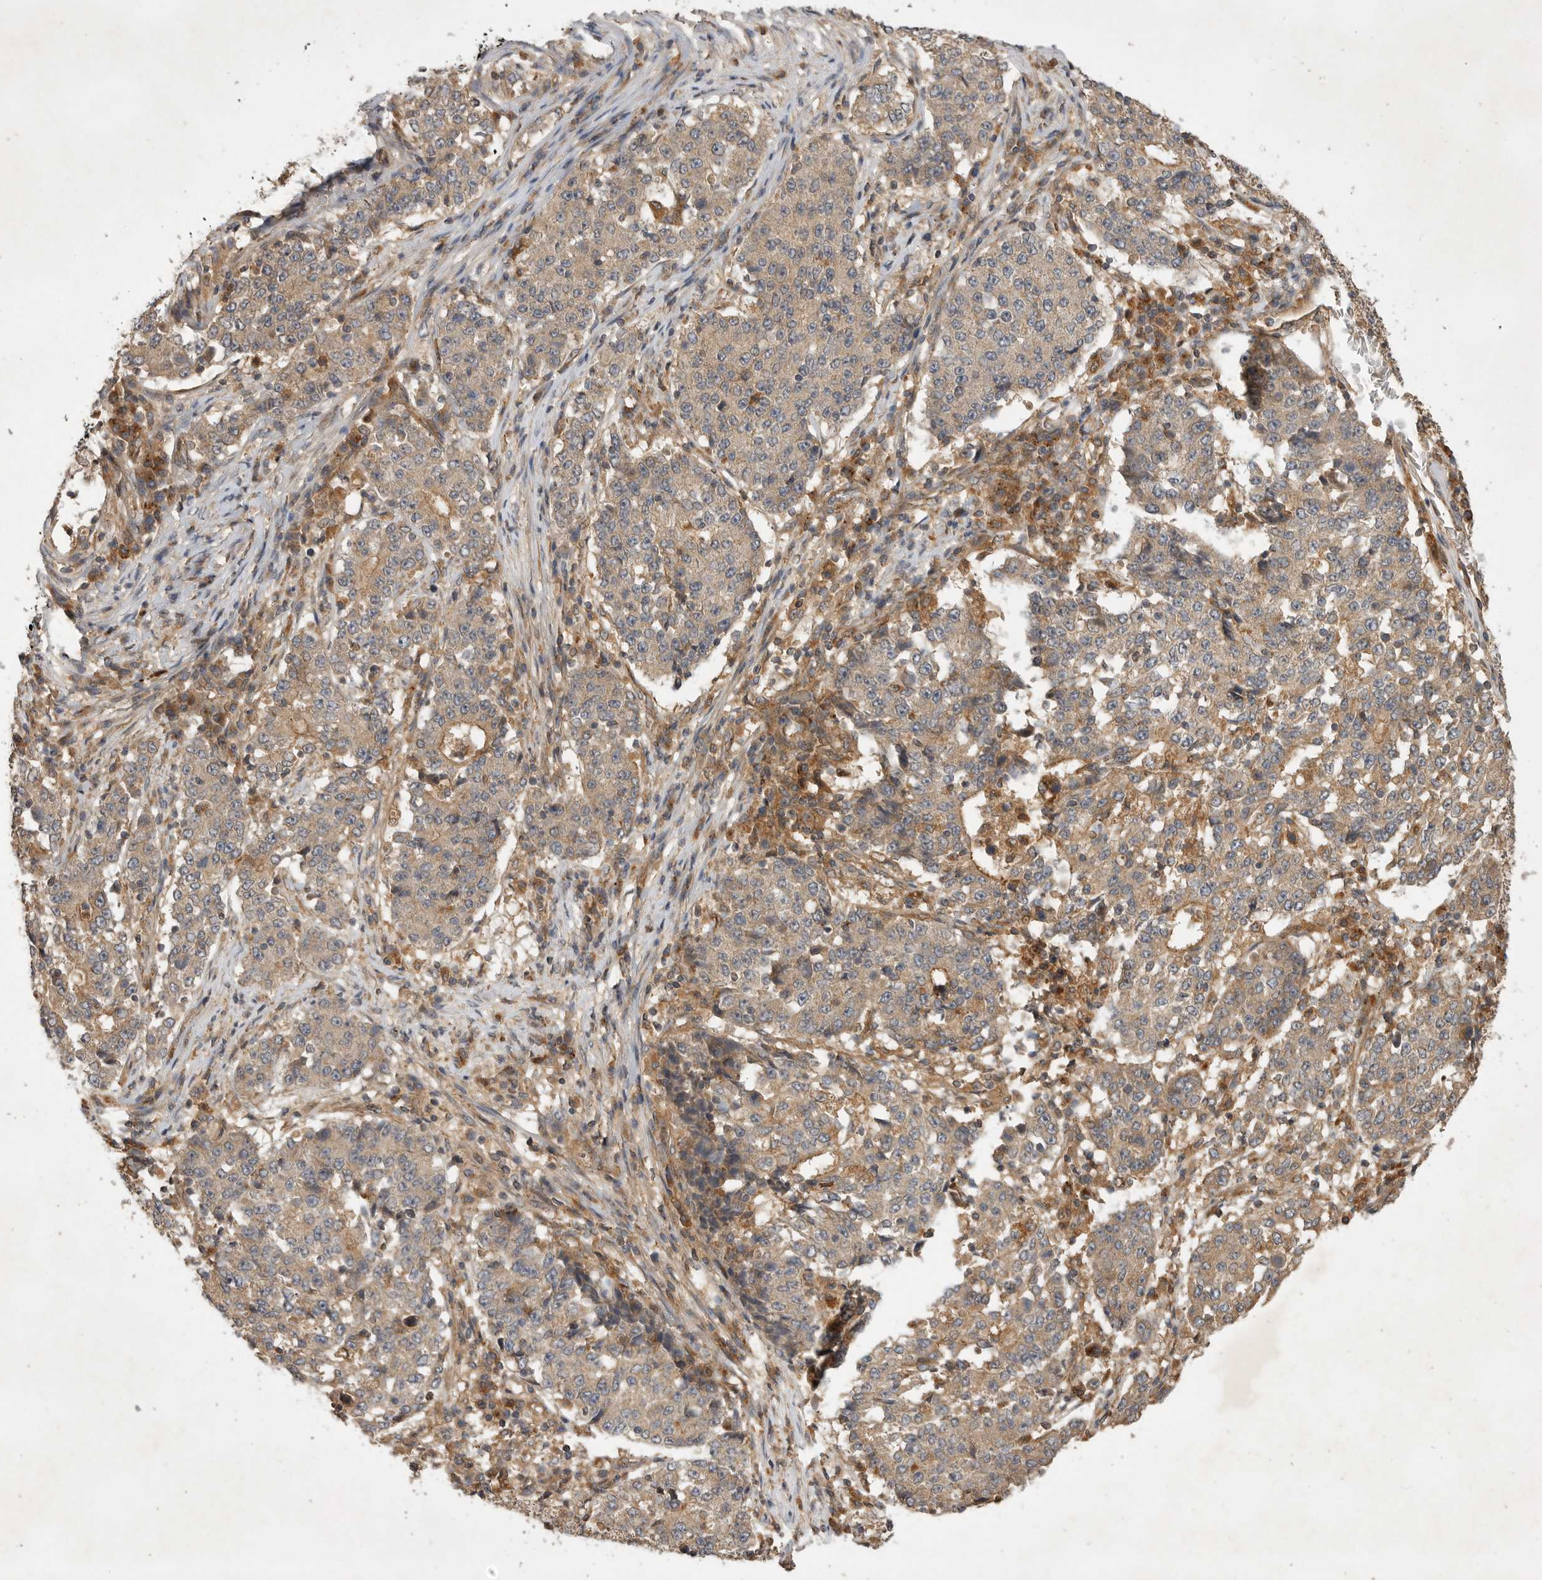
{"staining": {"intensity": "weak", "quantity": ">75%", "location": "cytoplasmic/membranous"}, "tissue": "stomach cancer", "cell_type": "Tumor cells", "image_type": "cancer", "snomed": [{"axis": "morphology", "description": "Adenocarcinoma, NOS"}, {"axis": "topography", "description": "Stomach"}], "caption": "Stomach cancer (adenocarcinoma) stained for a protein exhibits weak cytoplasmic/membranous positivity in tumor cells.", "gene": "ZNF232", "patient": {"sex": "male", "age": 59}}